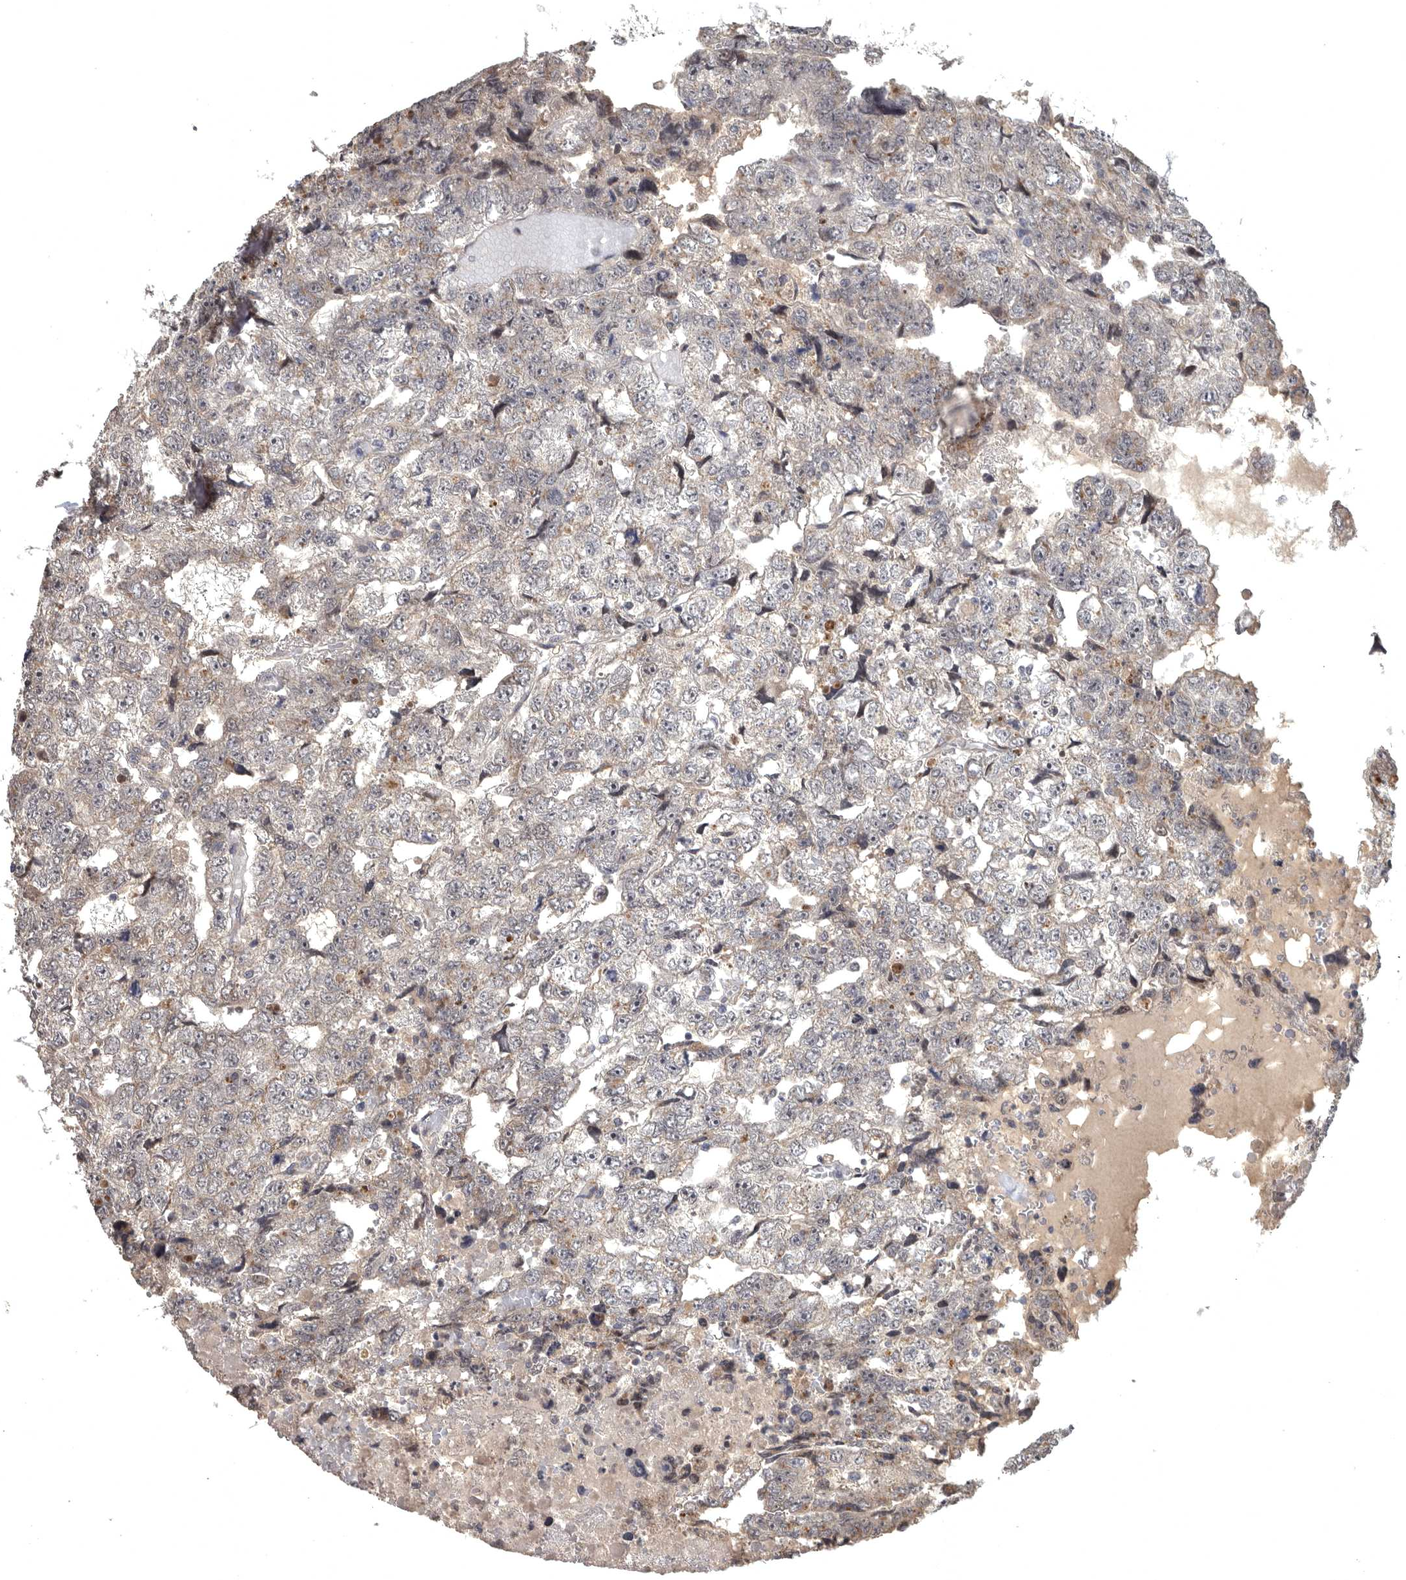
{"staining": {"intensity": "weak", "quantity": "<25%", "location": "cytoplasmic/membranous"}, "tissue": "testis cancer", "cell_type": "Tumor cells", "image_type": "cancer", "snomed": [{"axis": "morphology", "description": "Carcinoma, Embryonal, NOS"}, {"axis": "topography", "description": "Testis"}], "caption": "DAB immunohistochemical staining of human testis embryonal carcinoma displays no significant positivity in tumor cells.", "gene": "MAN2A1", "patient": {"sex": "male", "age": 36}}